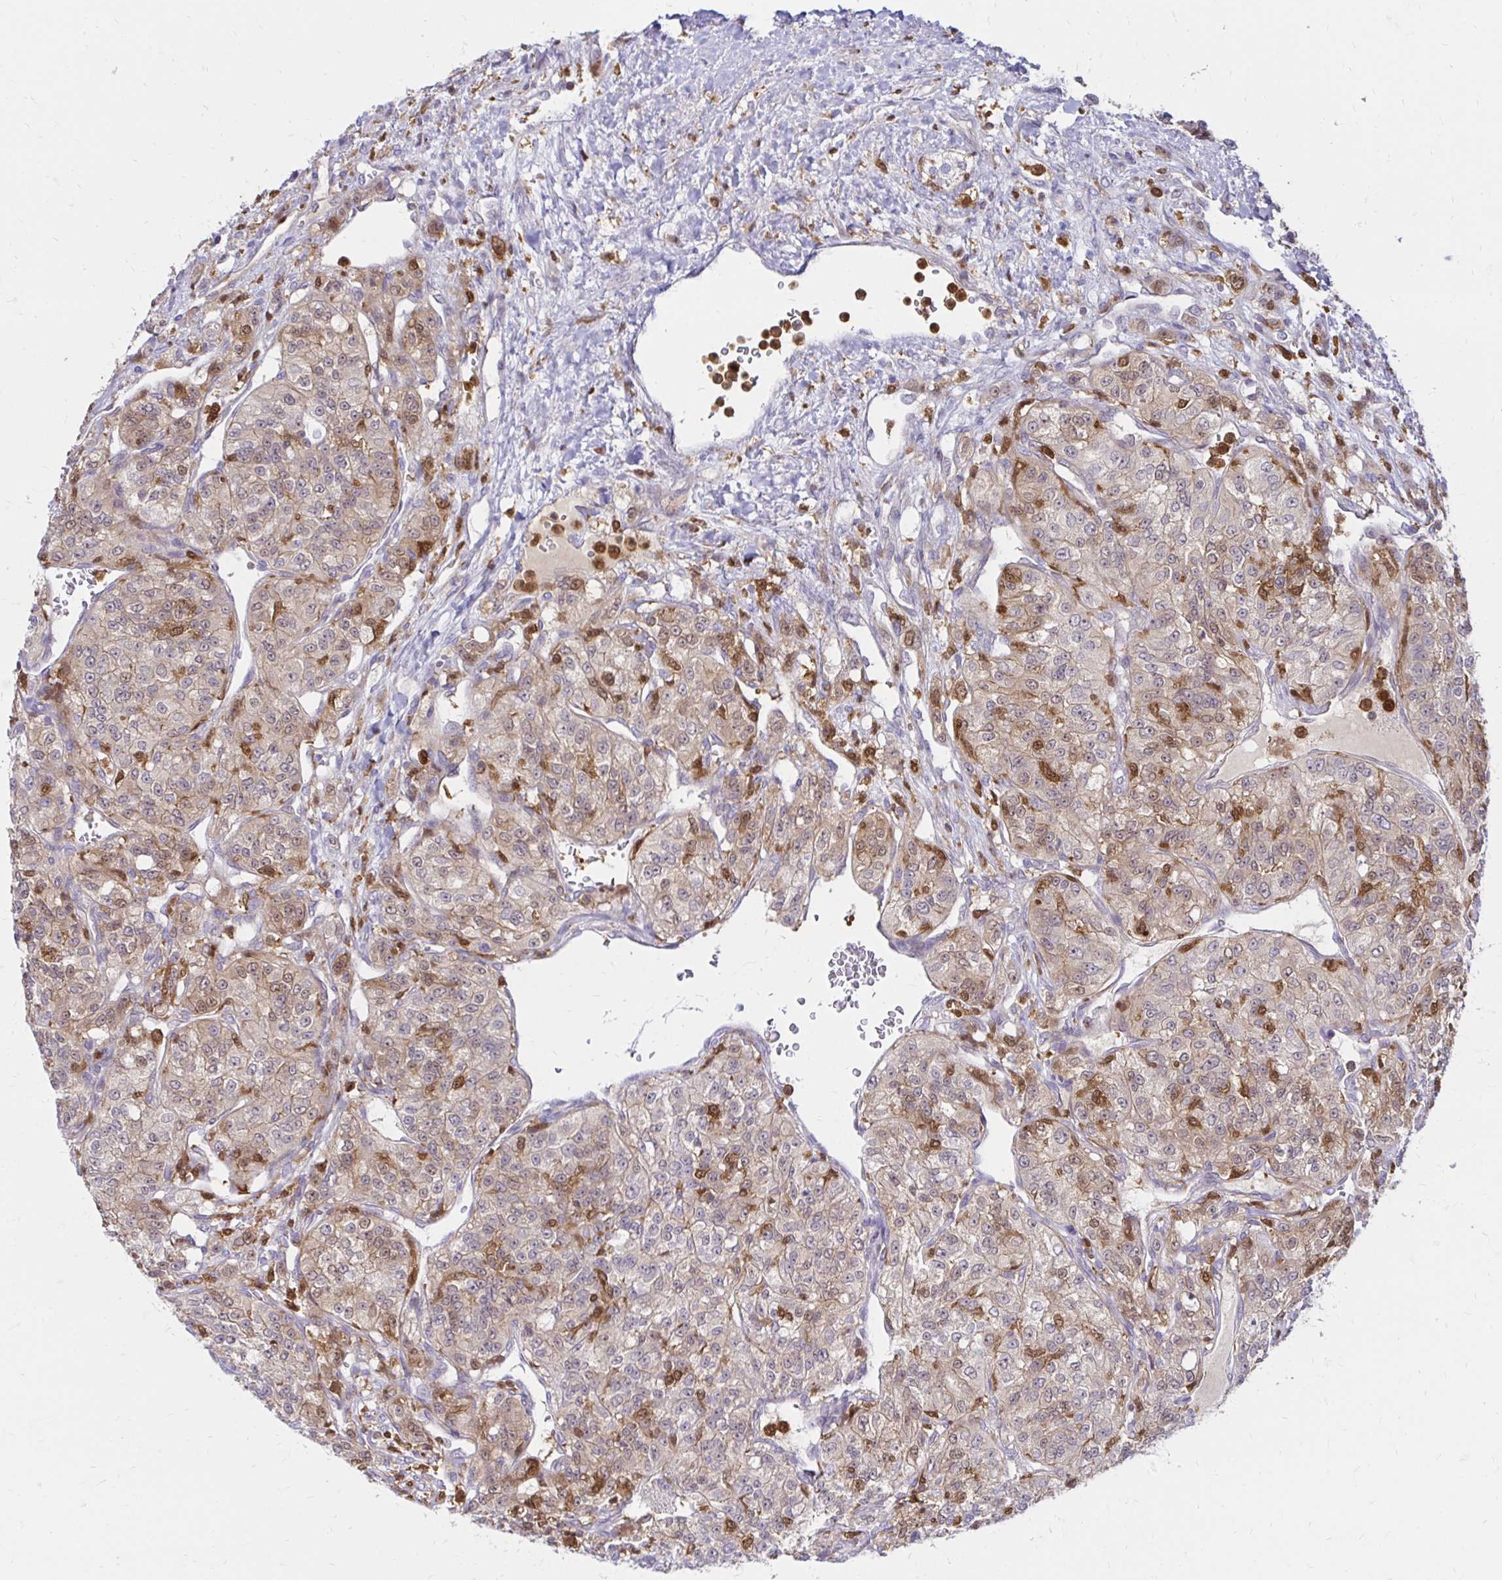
{"staining": {"intensity": "weak", "quantity": ">75%", "location": "cytoplasmic/membranous"}, "tissue": "renal cancer", "cell_type": "Tumor cells", "image_type": "cancer", "snomed": [{"axis": "morphology", "description": "Adenocarcinoma, NOS"}, {"axis": "topography", "description": "Kidney"}], "caption": "This micrograph shows immunohistochemistry staining of human adenocarcinoma (renal), with low weak cytoplasmic/membranous staining in about >75% of tumor cells.", "gene": "PYCARD", "patient": {"sex": "female", "age": 63}}